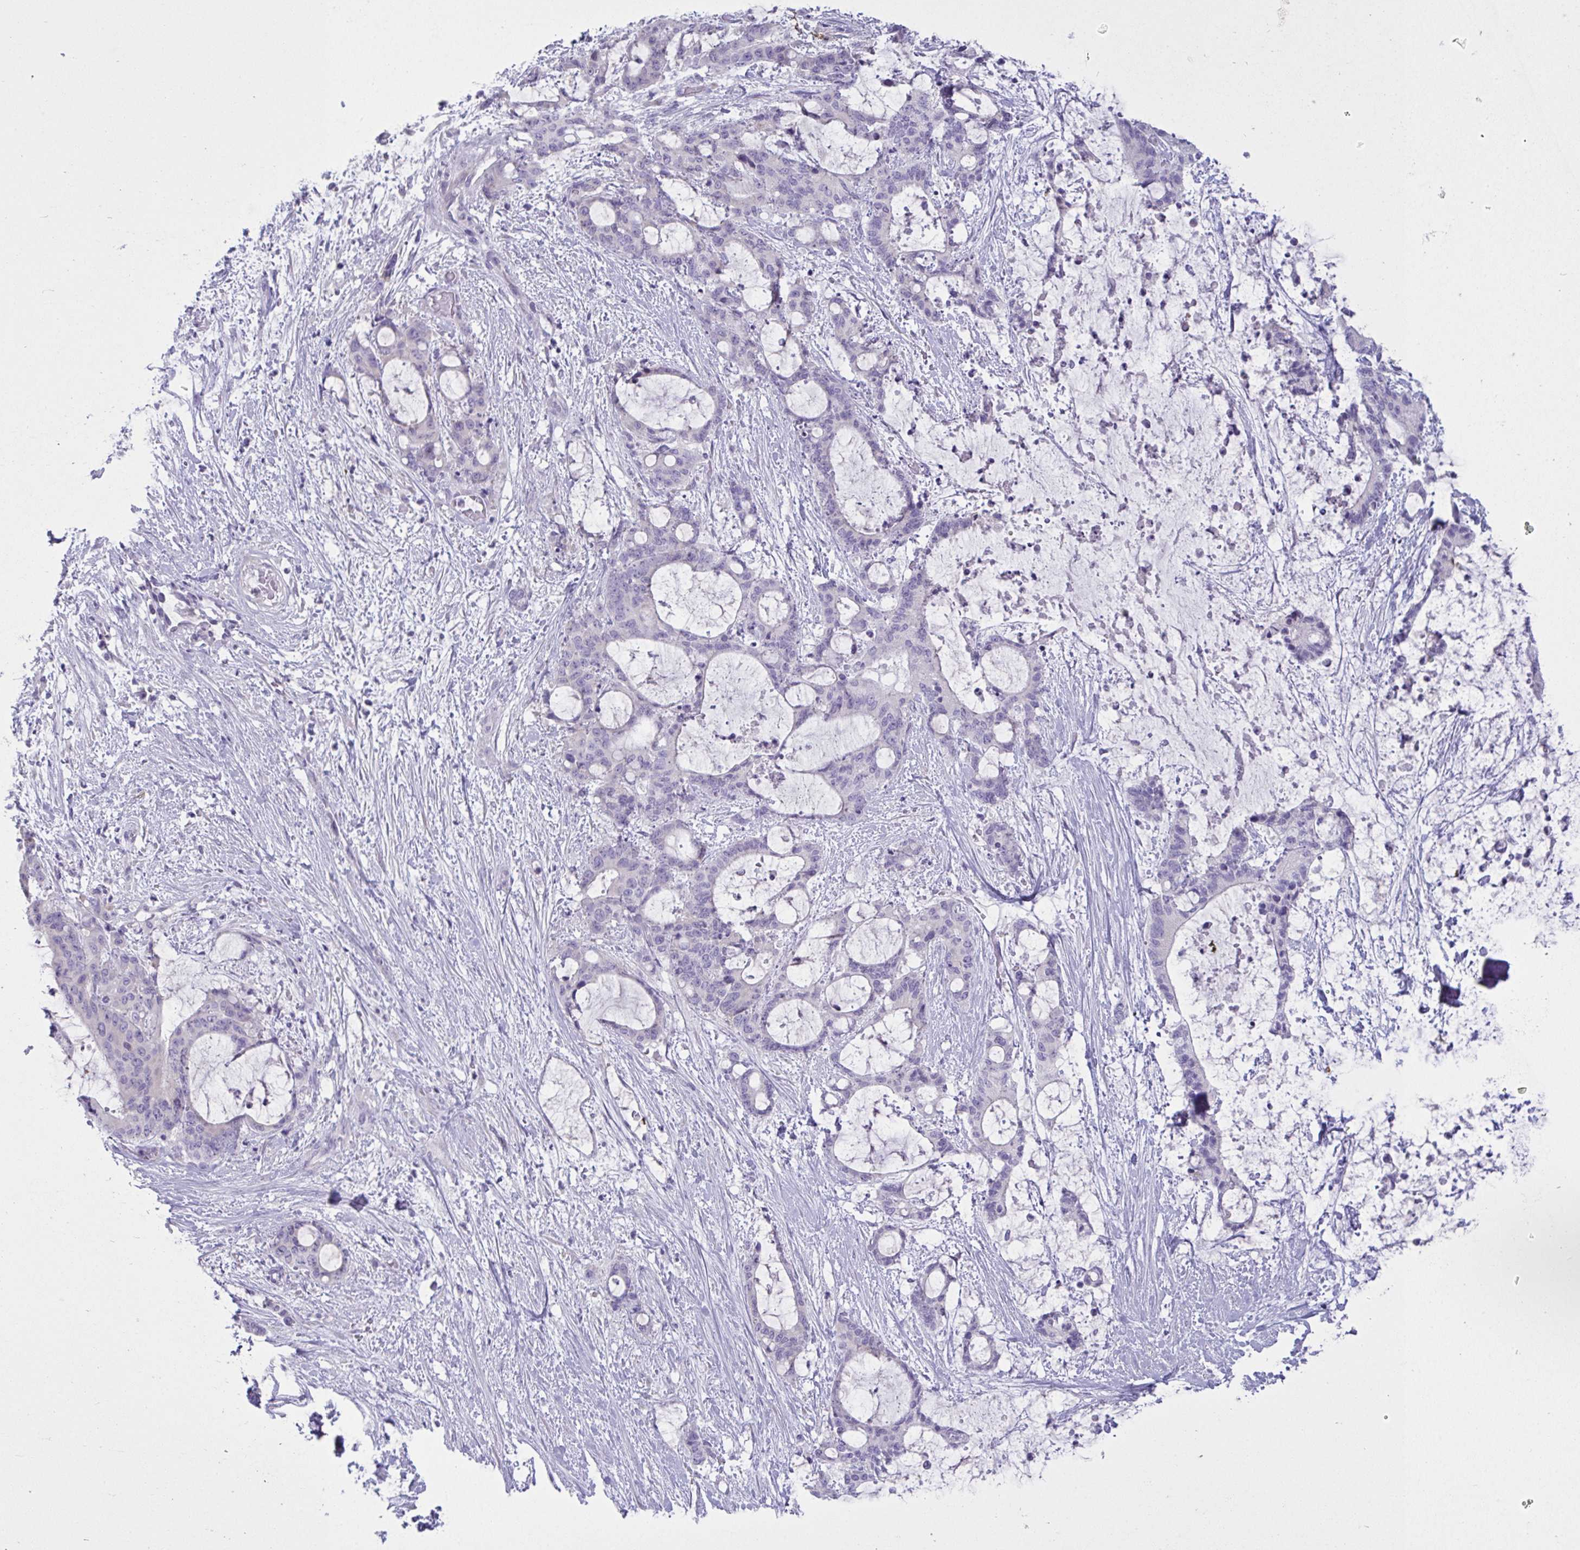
{"staining": {"intensity": "negative", "quantity": "none", "location": "none"}, "tissue": "liver cancer", "cell_type": "Tumor cells", "image_type": "cancer", "snomed": [{"axis": "morphology", "description": "Normal tissue, NOS"}, {"axis": "morphology", "description": "Cholangiocarcinoma"}, {"axis": "topography", "description": "Liver"}, {"axis": "topography", "description": "Peripheral nerve tissue"}], "caption": "Immunohistochemistry (IHC) of cholangiocarcinoma (liver) shows no positivity in tumor cells.", "gene": "C4orf33", "patient": {"sex": "female", "age": 73}}